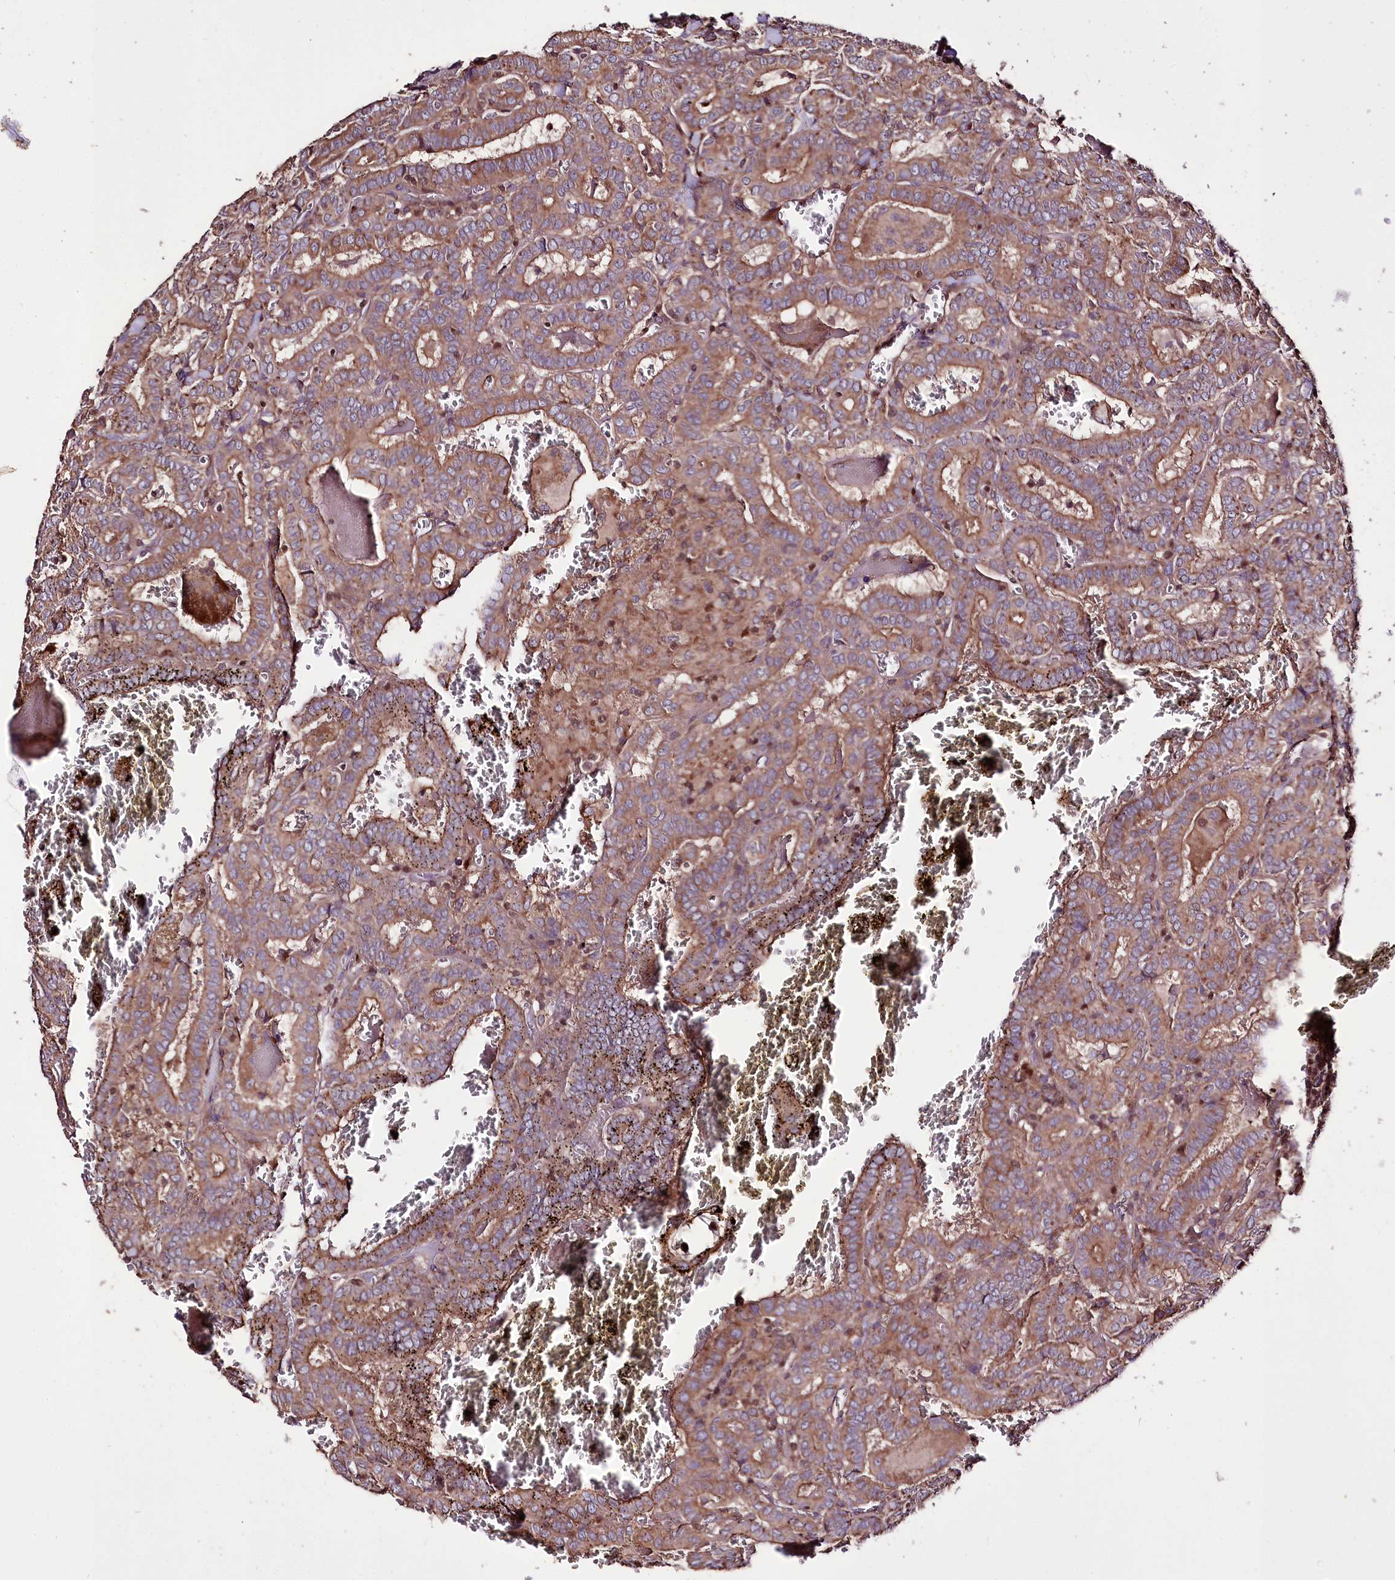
{"staining": {"intensity": "moderate", "quantity": ">75%", "location": "cytoplasmic/membranous"}, "tissue": "thyroid cancer", "cell_type": "Tumor cells", "image_type": "cancer", "snomed": [{"axis": "morphology", "description": "Papillary adenocarcinoma, NOS"}, {"axis": "topography", "description": "Thyroid gland"}], "caption": "About >75% of tumor cells in human thyroid cancer reveal moderate cytoplasmic/membranous protein staining as visualized by brown immunohistochemical staining.", "gene": "WWC1", "patient": {"sex": "female", "age": 72}}